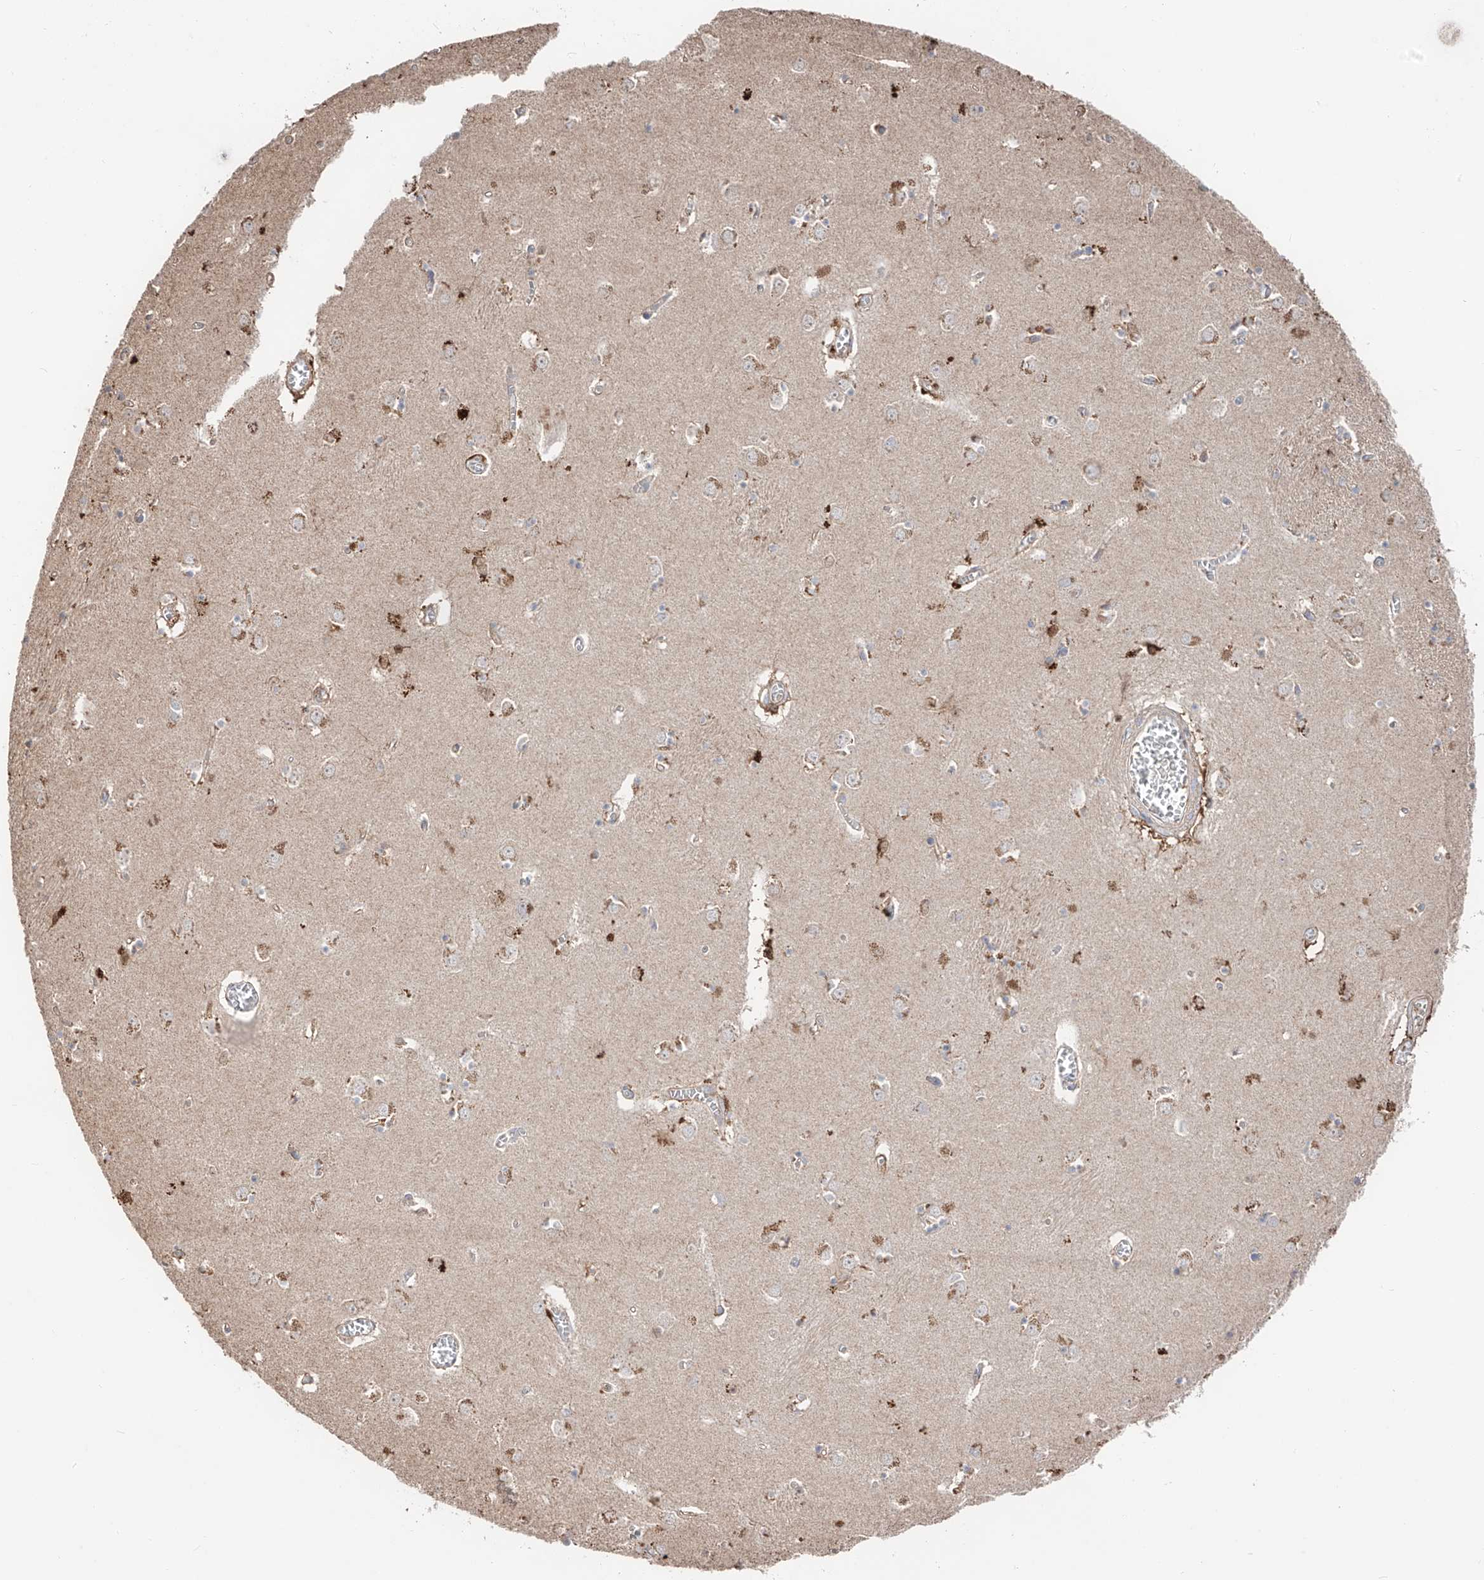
{"staining": {"intensity": "negative", "quantity": "none", "location": "none"}, "tissue": "caudate", "cell_type": "Glial cells", "image_type": "normal", "snomed": [{"axis": "morphology", "description": "Normal tissue, NOS"}, {"axis": "topography", "description": "Lateral ventricle wall"}], "caption": "This is a histopathology image of immunohistochemistry staining of benign caudate, which shows no expression in glial cells.", "gene": "EDN1", "patient": {"sex": "male", "age": 70}}